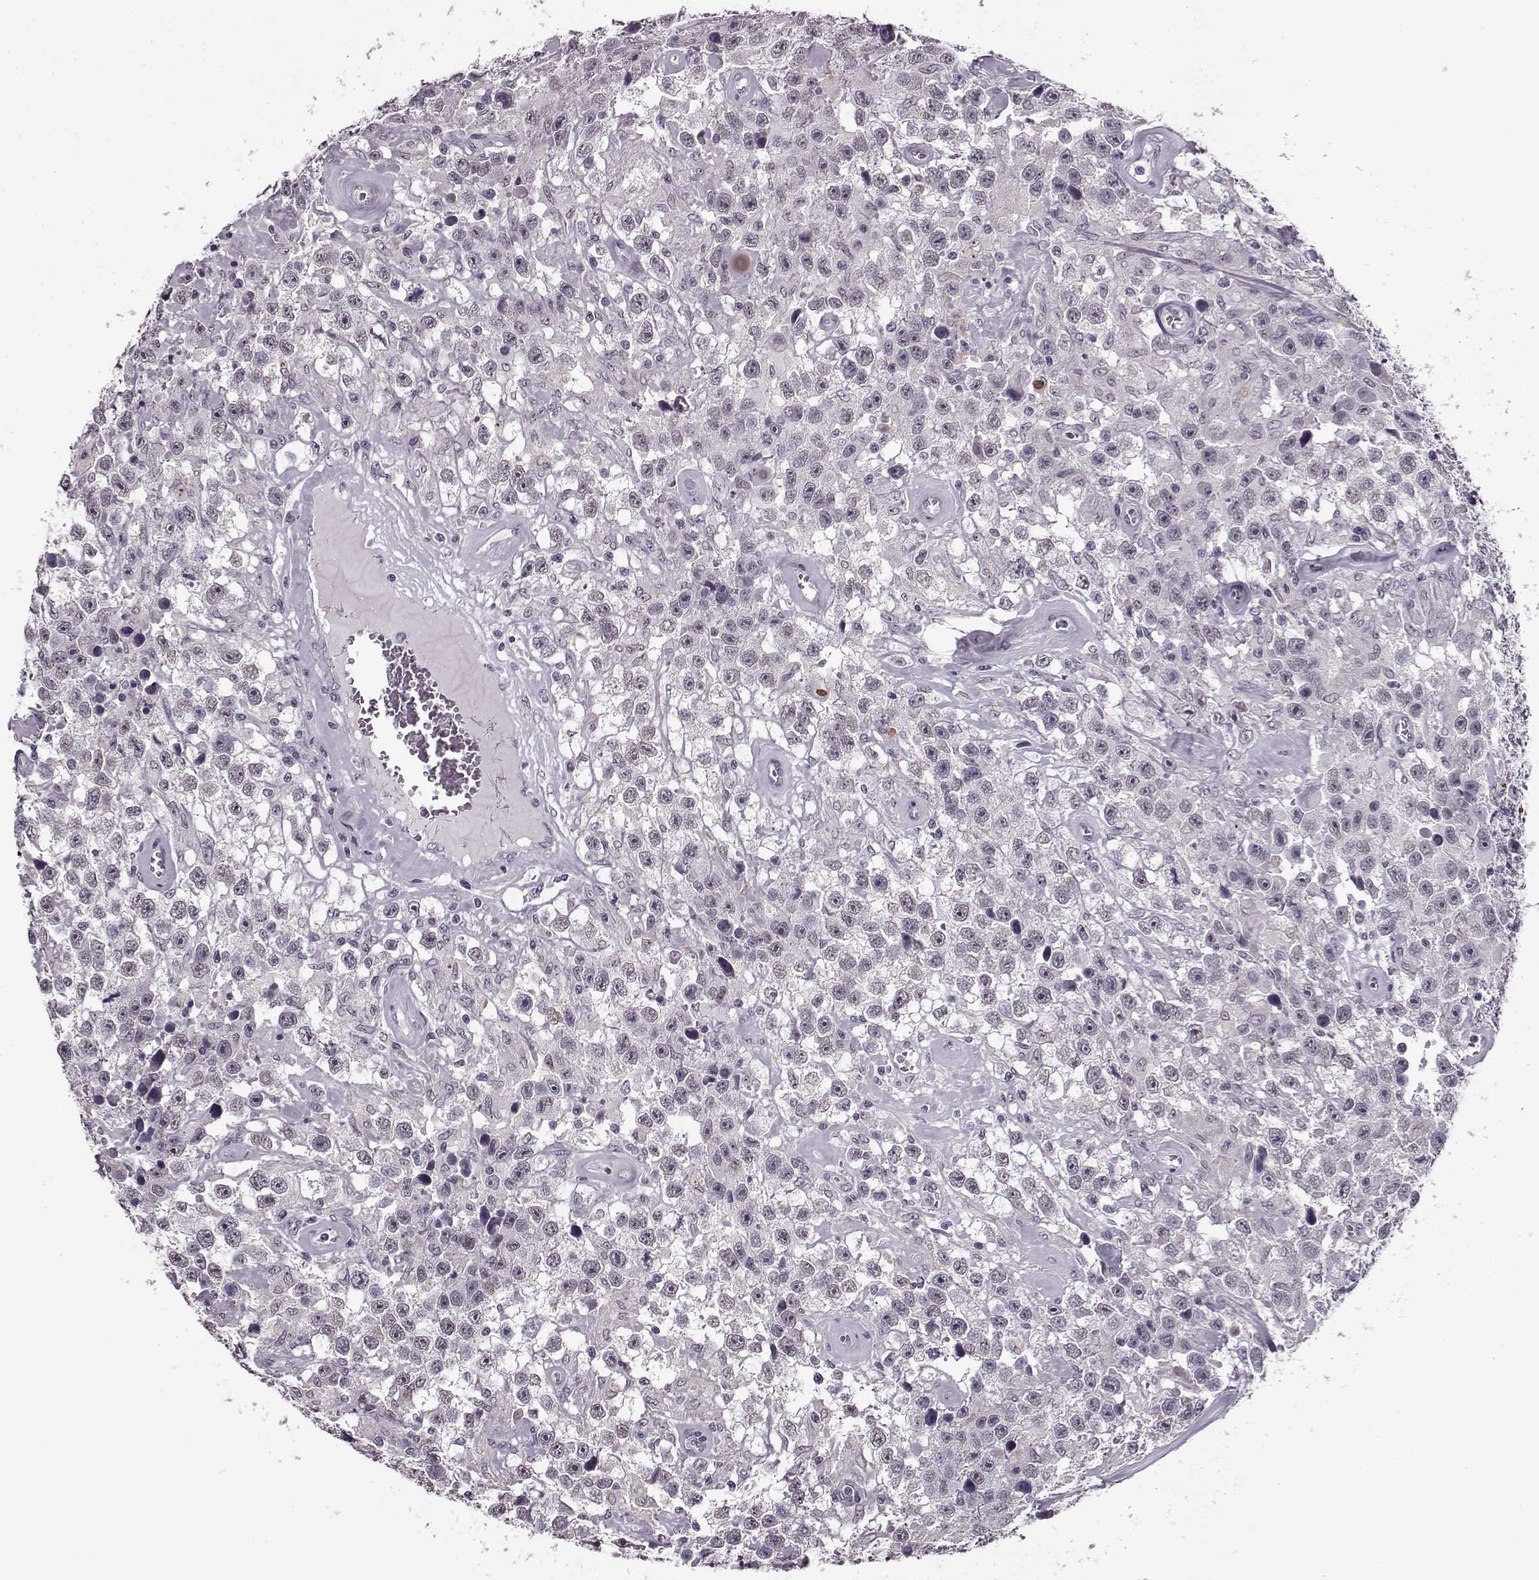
{"staining": {"intensity": "weak", "quantity": "<25%", "location": "nuclear"}, "tissue": "testis cancer", "cell_type": "Tumor cells", "image_type": "cancer", "snomed": [{"axis": "morphology", "description": "Seminoma, NOS"}, {"axis": "topography", "description": "Testis"}], "caption": "This is a histopathology image of immunohistochemistry staining of testis cancer (seminoma), which shows no expression in tumor cells.", "gene": "RP1L1", "patient": {"sex": "male", "age": 43}}